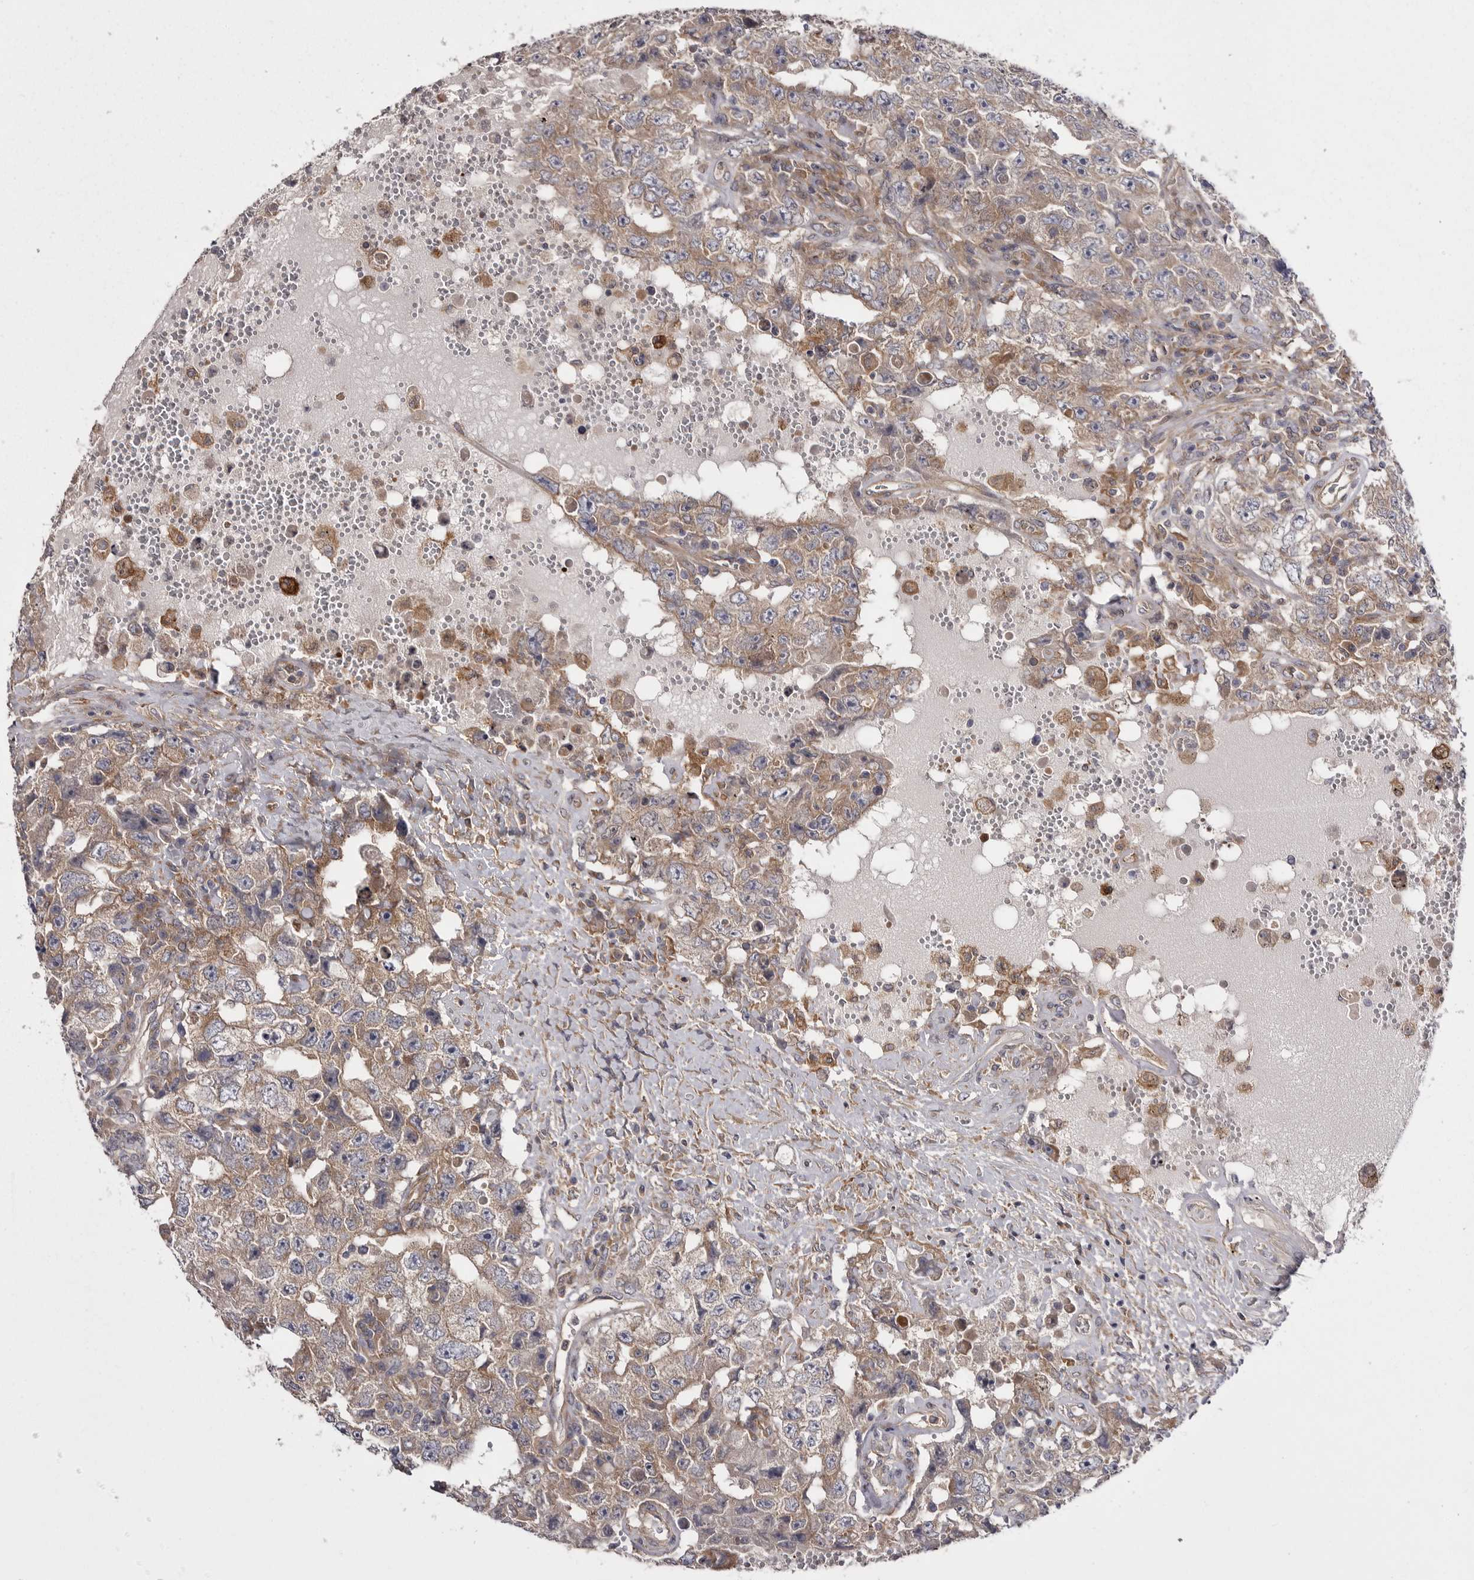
{"staining": {"intensity": "weak", "quantity": "25%-75%", "location": "cytoplasmic/membranous"}, "tissue": "testis cancer", "cell_type": "Tumor cells", "image_type": "cancer", "snomed": [{"axis": "morphology", "description": "Carcinoma, Embryonal, NOS"}, {"axis": "topography", "description": "Testis"}], "caption": "A micrograph showing weak cytoplasmic/membranous expression in approximately 25%-75% of tumor cells in testis embryonal carcinoma, as visualized by brown immunohistochemical staining.", "gene": "OSBPL9", "patient": {"sex": "male", "age": 26}}